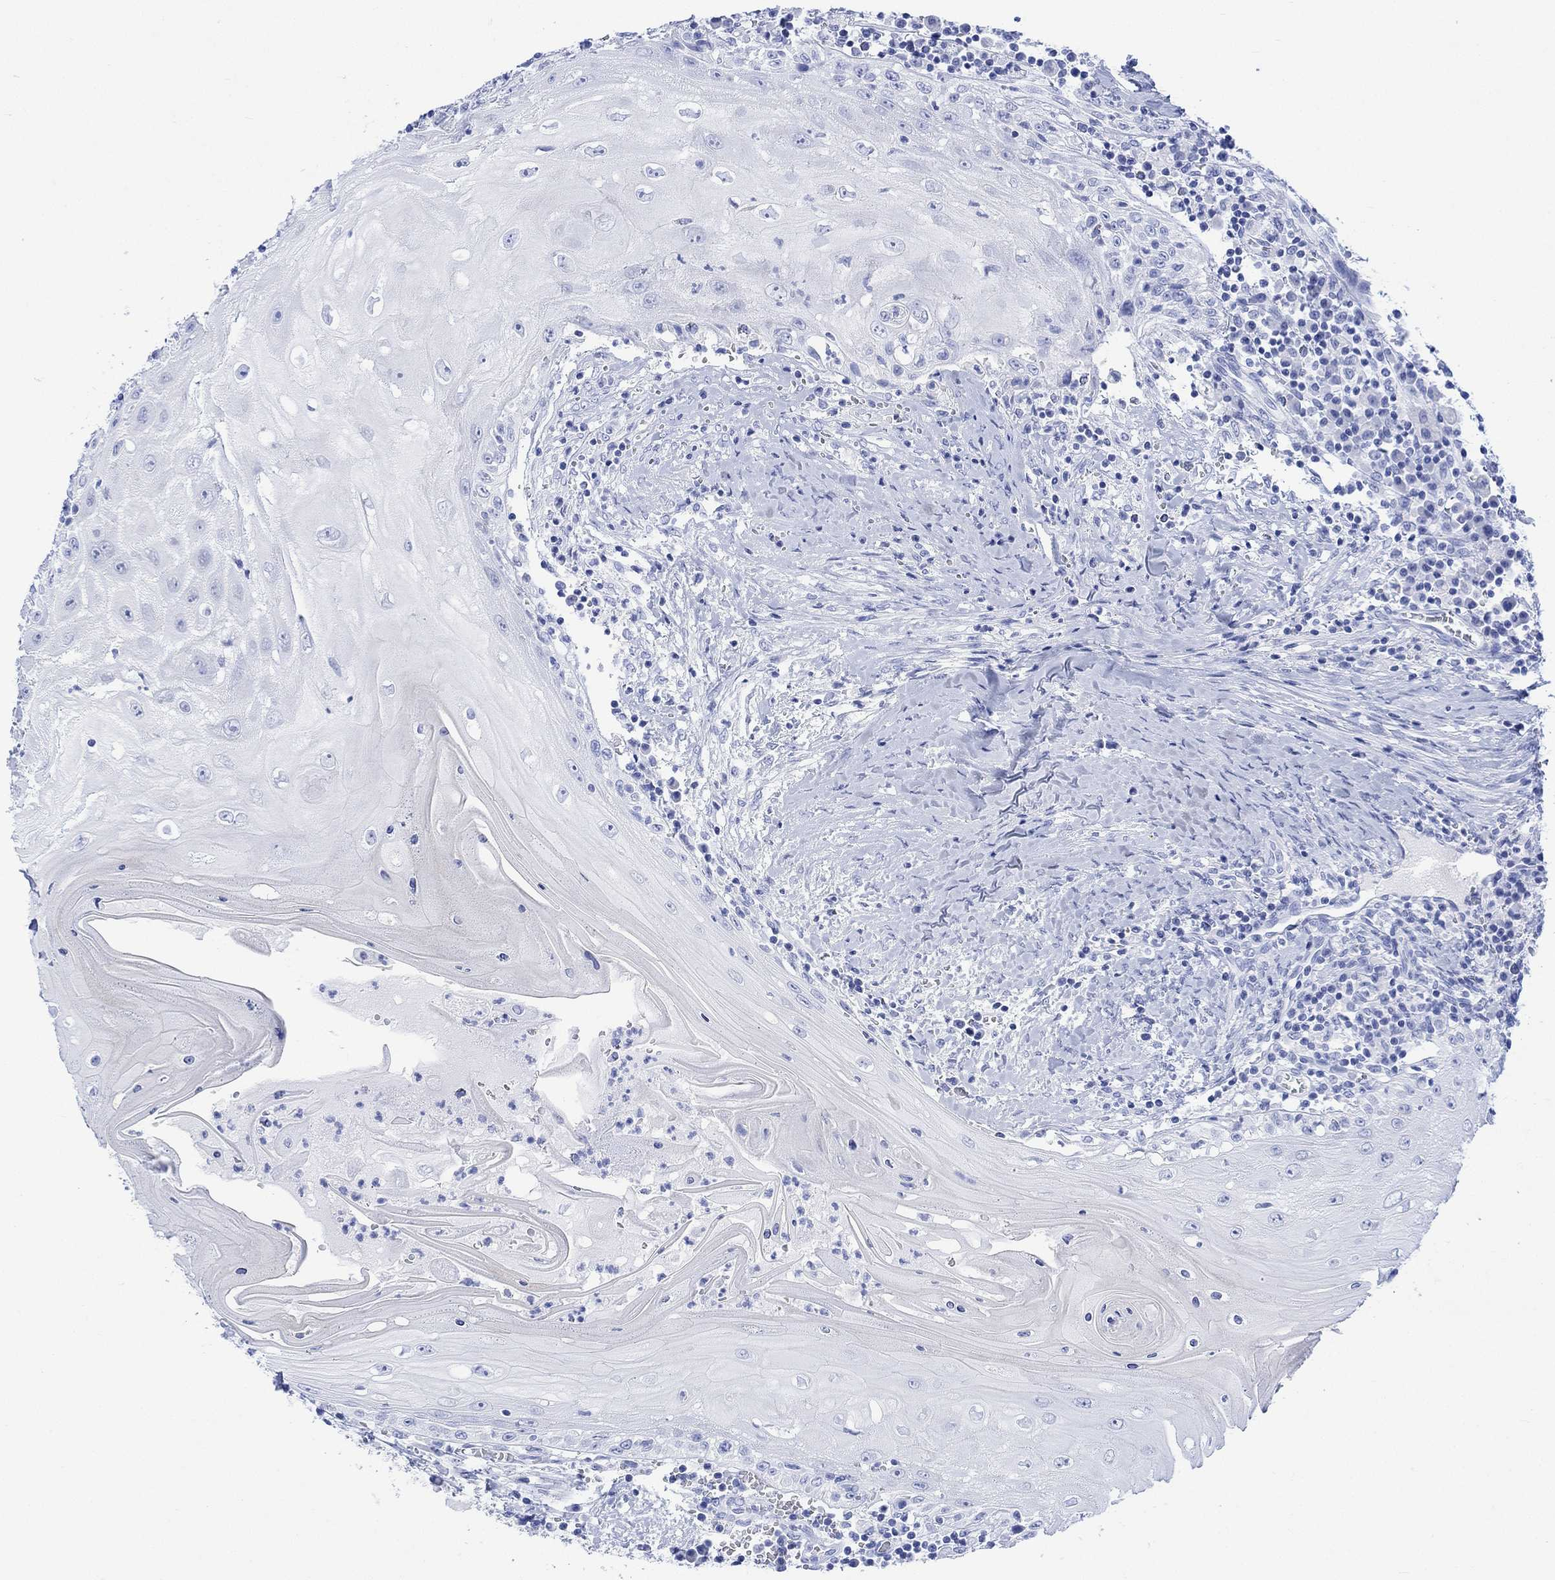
{"staining": {"intensity": "negative", "quantity": "none", "location": "none"}, "tissue": "head and neck cancer", "cell_type": "Tumor cells", "image_type": "cancer", "snomed": [{"axis": "morphology", "description": "Squamous cell carcinoma, NOS"}, {"axis": "topography", "description": "Oral tissue"}, {"axis": "topography", "description": "Head-Neck"}], "caption": "A histopathology image of head and neck cancer stained for a protein shows no brown staining in tumor cells.", "gene": "CELF4", "patient": {"sex": "male", "age": 58}}